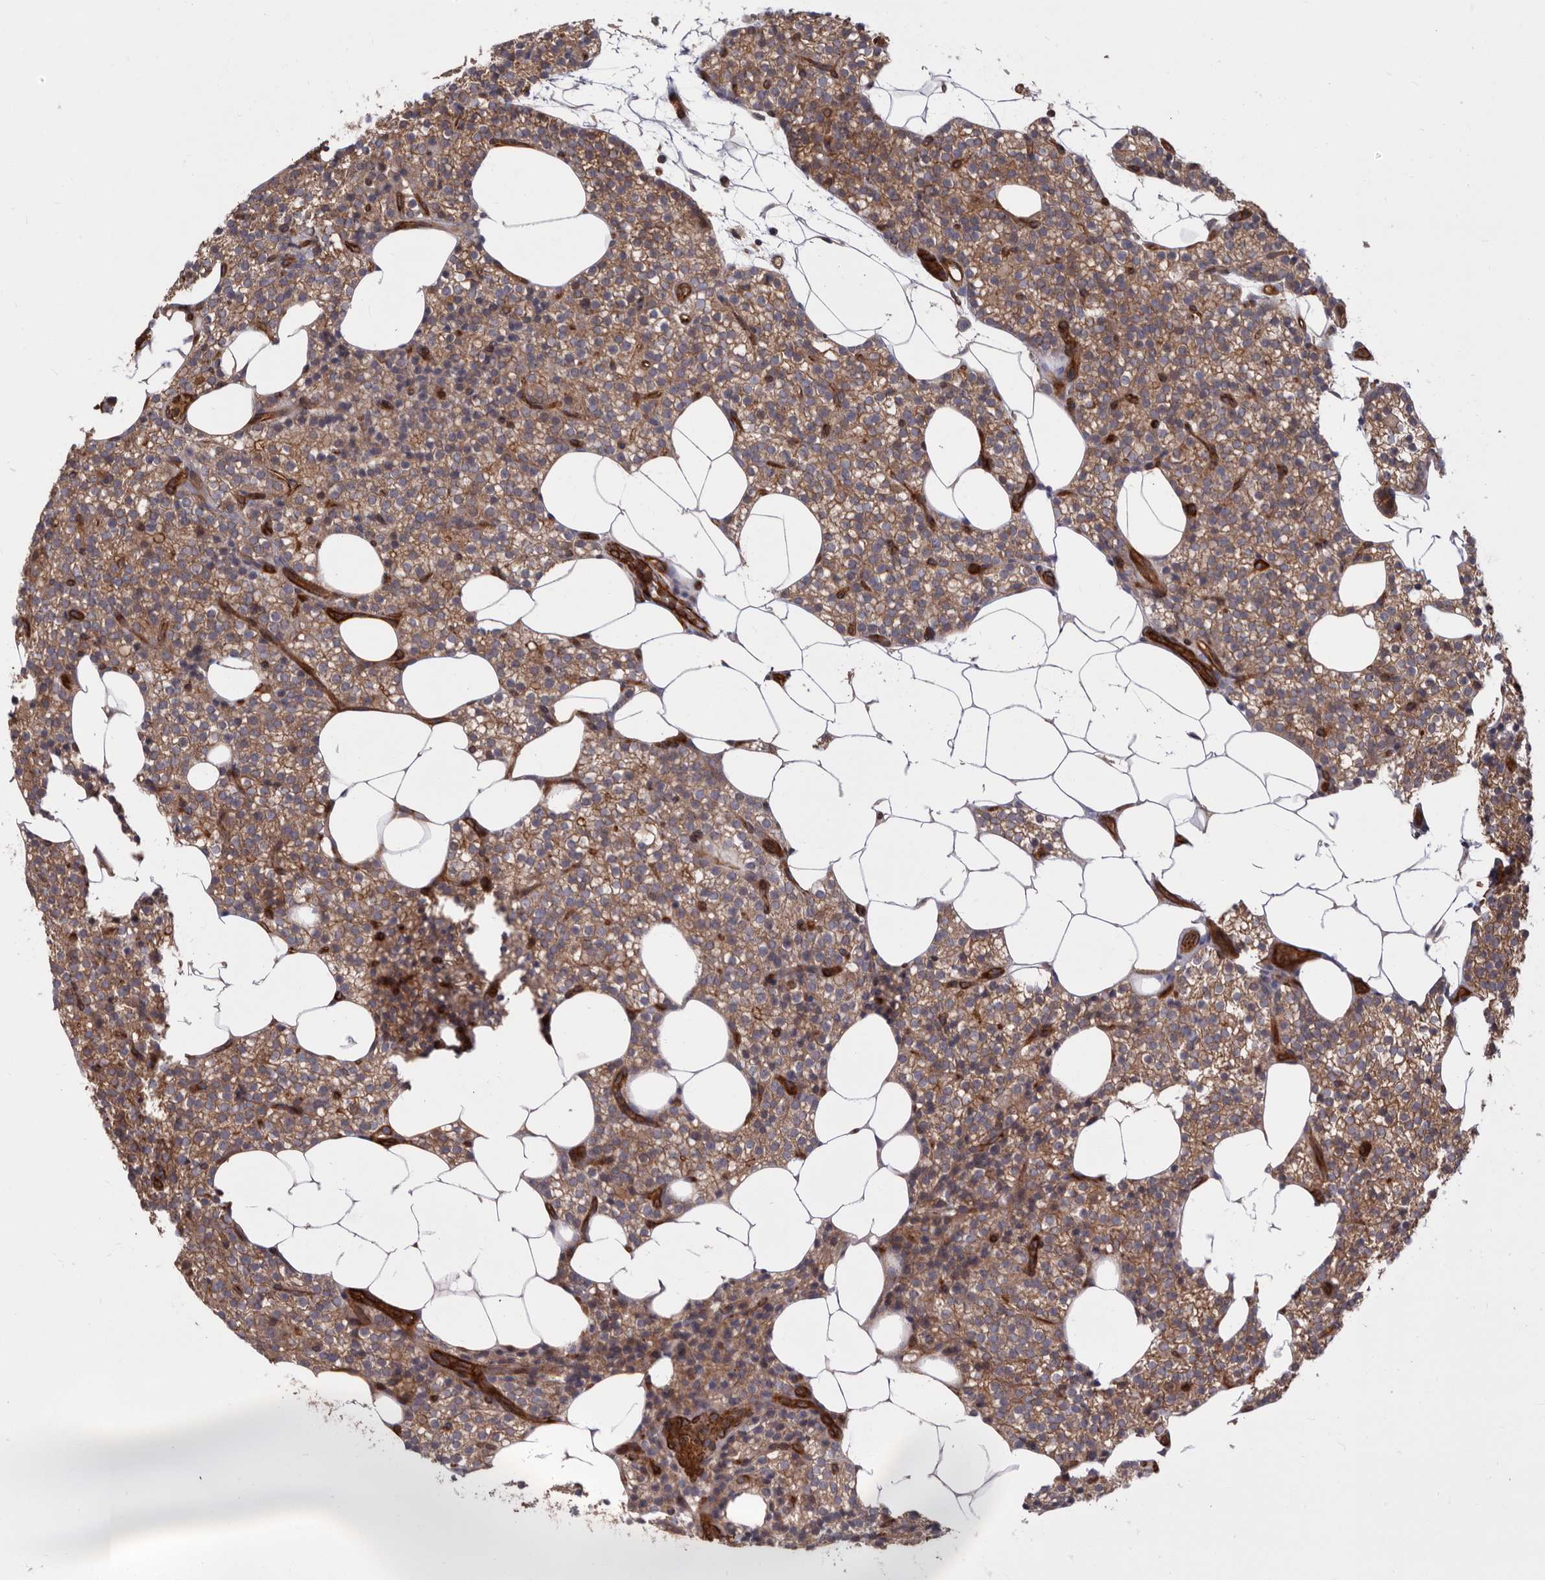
{"staining": {"intensity": "moderate", "quantity": "25%-75%", "location": "cytoplasmic/membranous"}, "tissue": "parathyroid gland", "cell_type": "Glandular cells", "image_type": "normal", "snomed": [{"axis": "morphology", "description": "Normal tissue, NOS"}, {"axis": "topography", "description": "Parathyroid gland"}], "caption": "Immunohistochemistry staining of unremarkable parathyroid gland, which exhibits medium levels of moderate cytoplasmic/membranous expression in about 25%-75% of glandular cells indicating moderate cytoplasmic/membranous protein expression. The staining was performed using DAB (3,3'-diaminobenzidine) (brown) for protein detection and nuclei were counterstained in hematoxylin (blue).", "gene": "TMC7", "patient": {"sex": "female", "age": 56}}